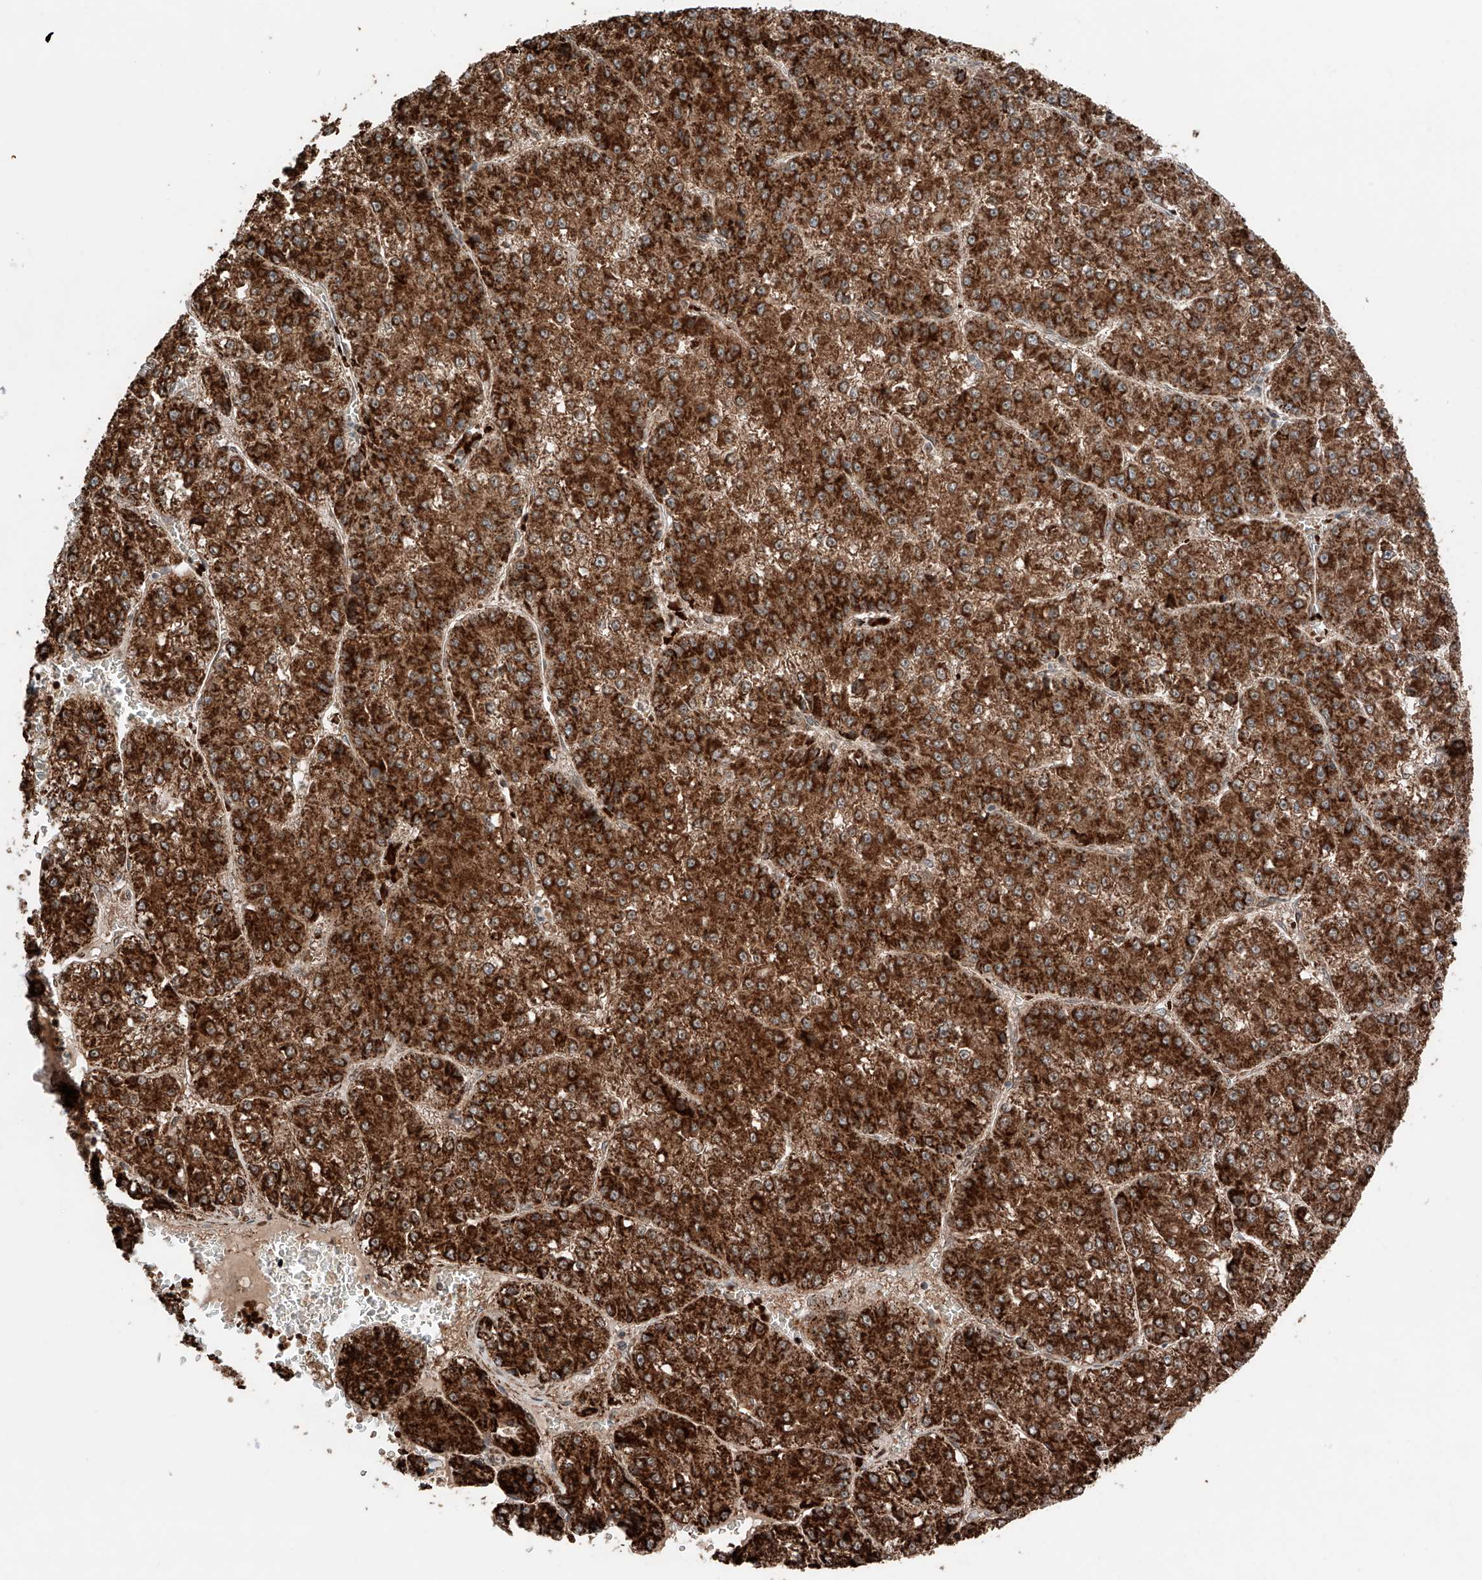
{"staining": {"intensity": "strong", "quantity": ">75%", "location": "cytoplasmic/membranous"}, "tissue": "liver cancer", "cell_type": "Tumor cells", "image_type": "cancer", "snomed": [{"axis": "morphology", "description": "Carcinoma, Hepatocellular, NOS"}, {"axis": "topography", "description": "Liver"}], "caption": "Strong cytoplasmic/membranous staining is seen in about >75% of tumor cells in liver hepatocellular carcinoma.", "gene": "ZSCAN29", "patient": {"sex": "female", "age": 73}}